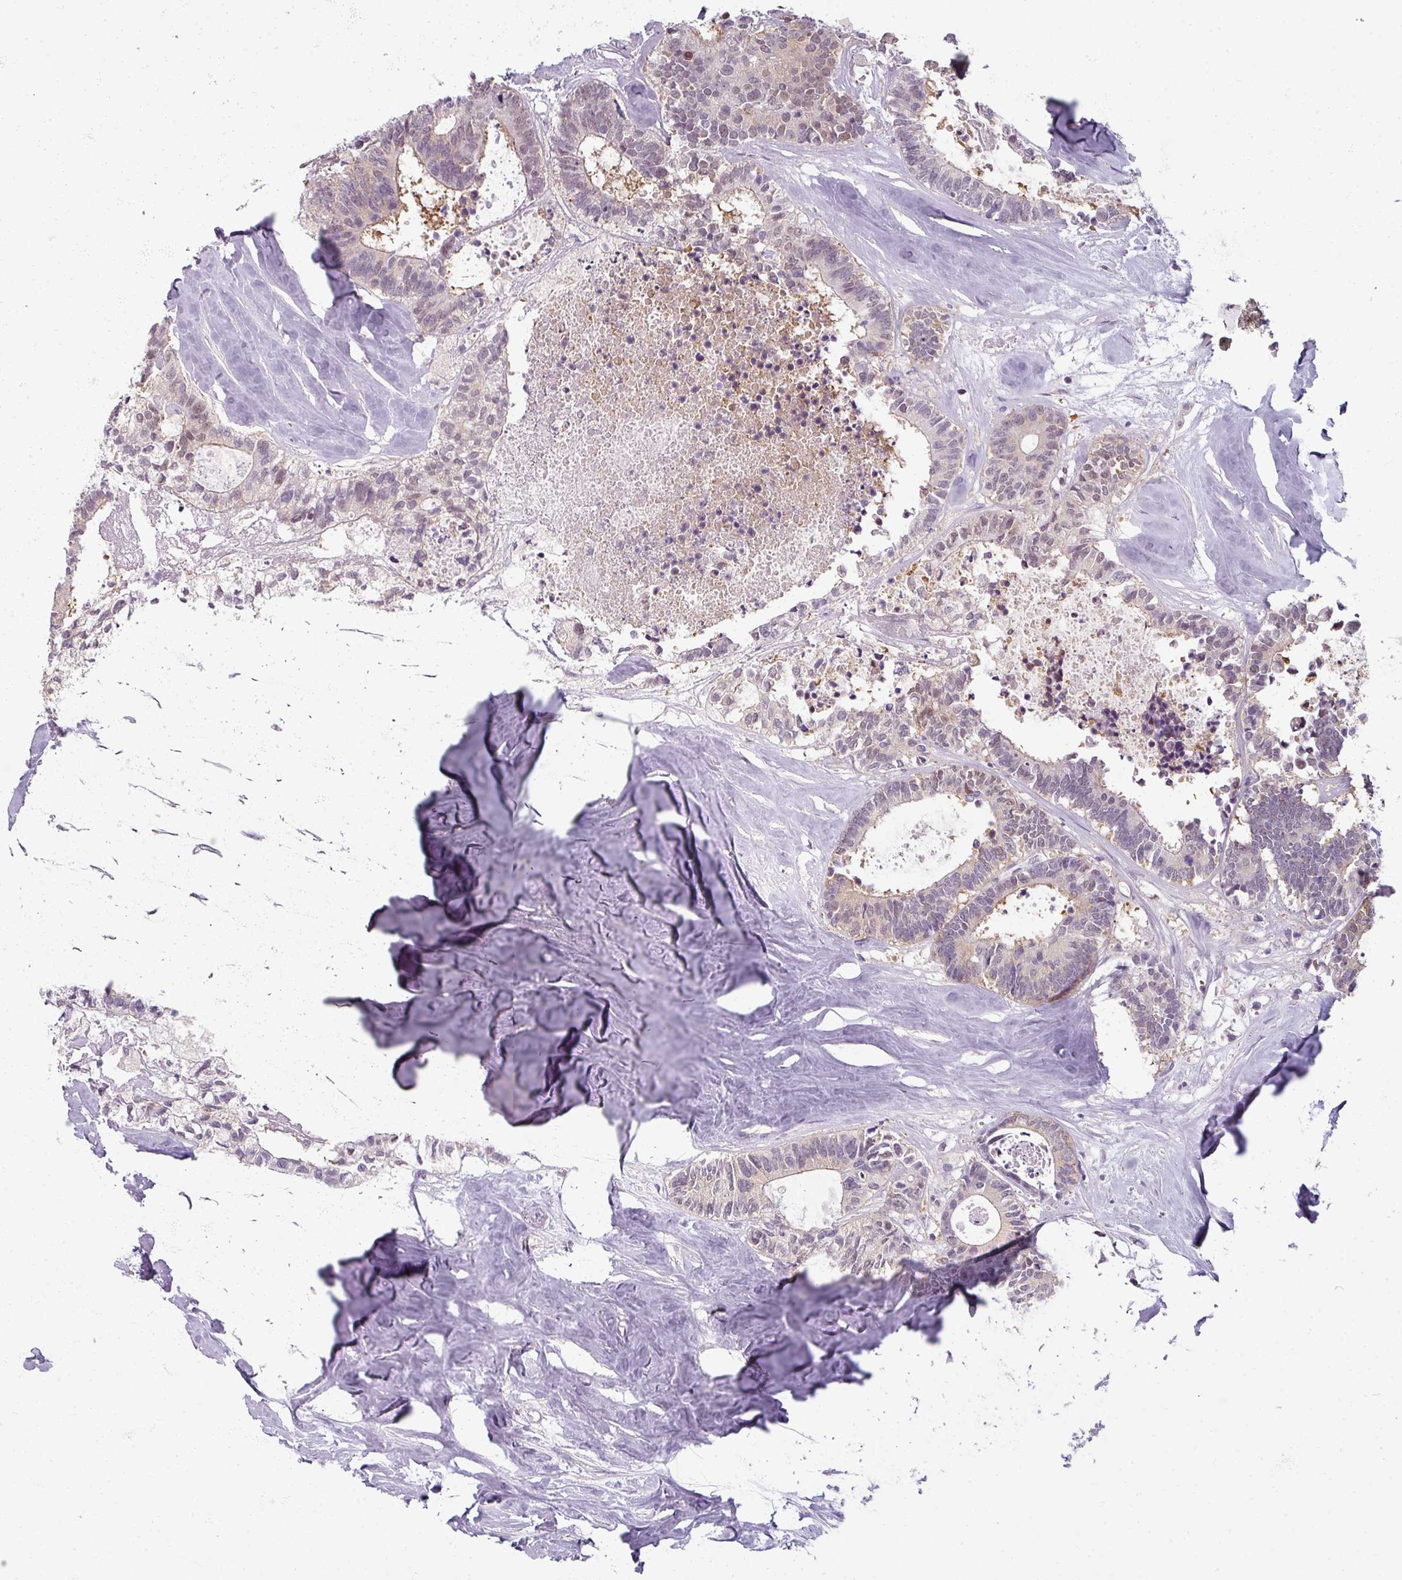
{"staining": {"intensity": "negative", "quantity": "none", "location": "none"}, "tissue": "colorectal cancer", "cell_type": "Tumor cells", "image_type": "cancer", "snomed": [{"axis": "morphology", "description": "Adenocarcinoma, NOS"}, {"axis": "topography", "description": "Colon"}, {"axis": "topography", "description": "Rectum"}], "caption": "Immunohistochemical staining of human colorectal cancer displays no significant staining in tumor cells.", "gene": "AGPAT4", "patient": {"sex": "male", "age": 57}}